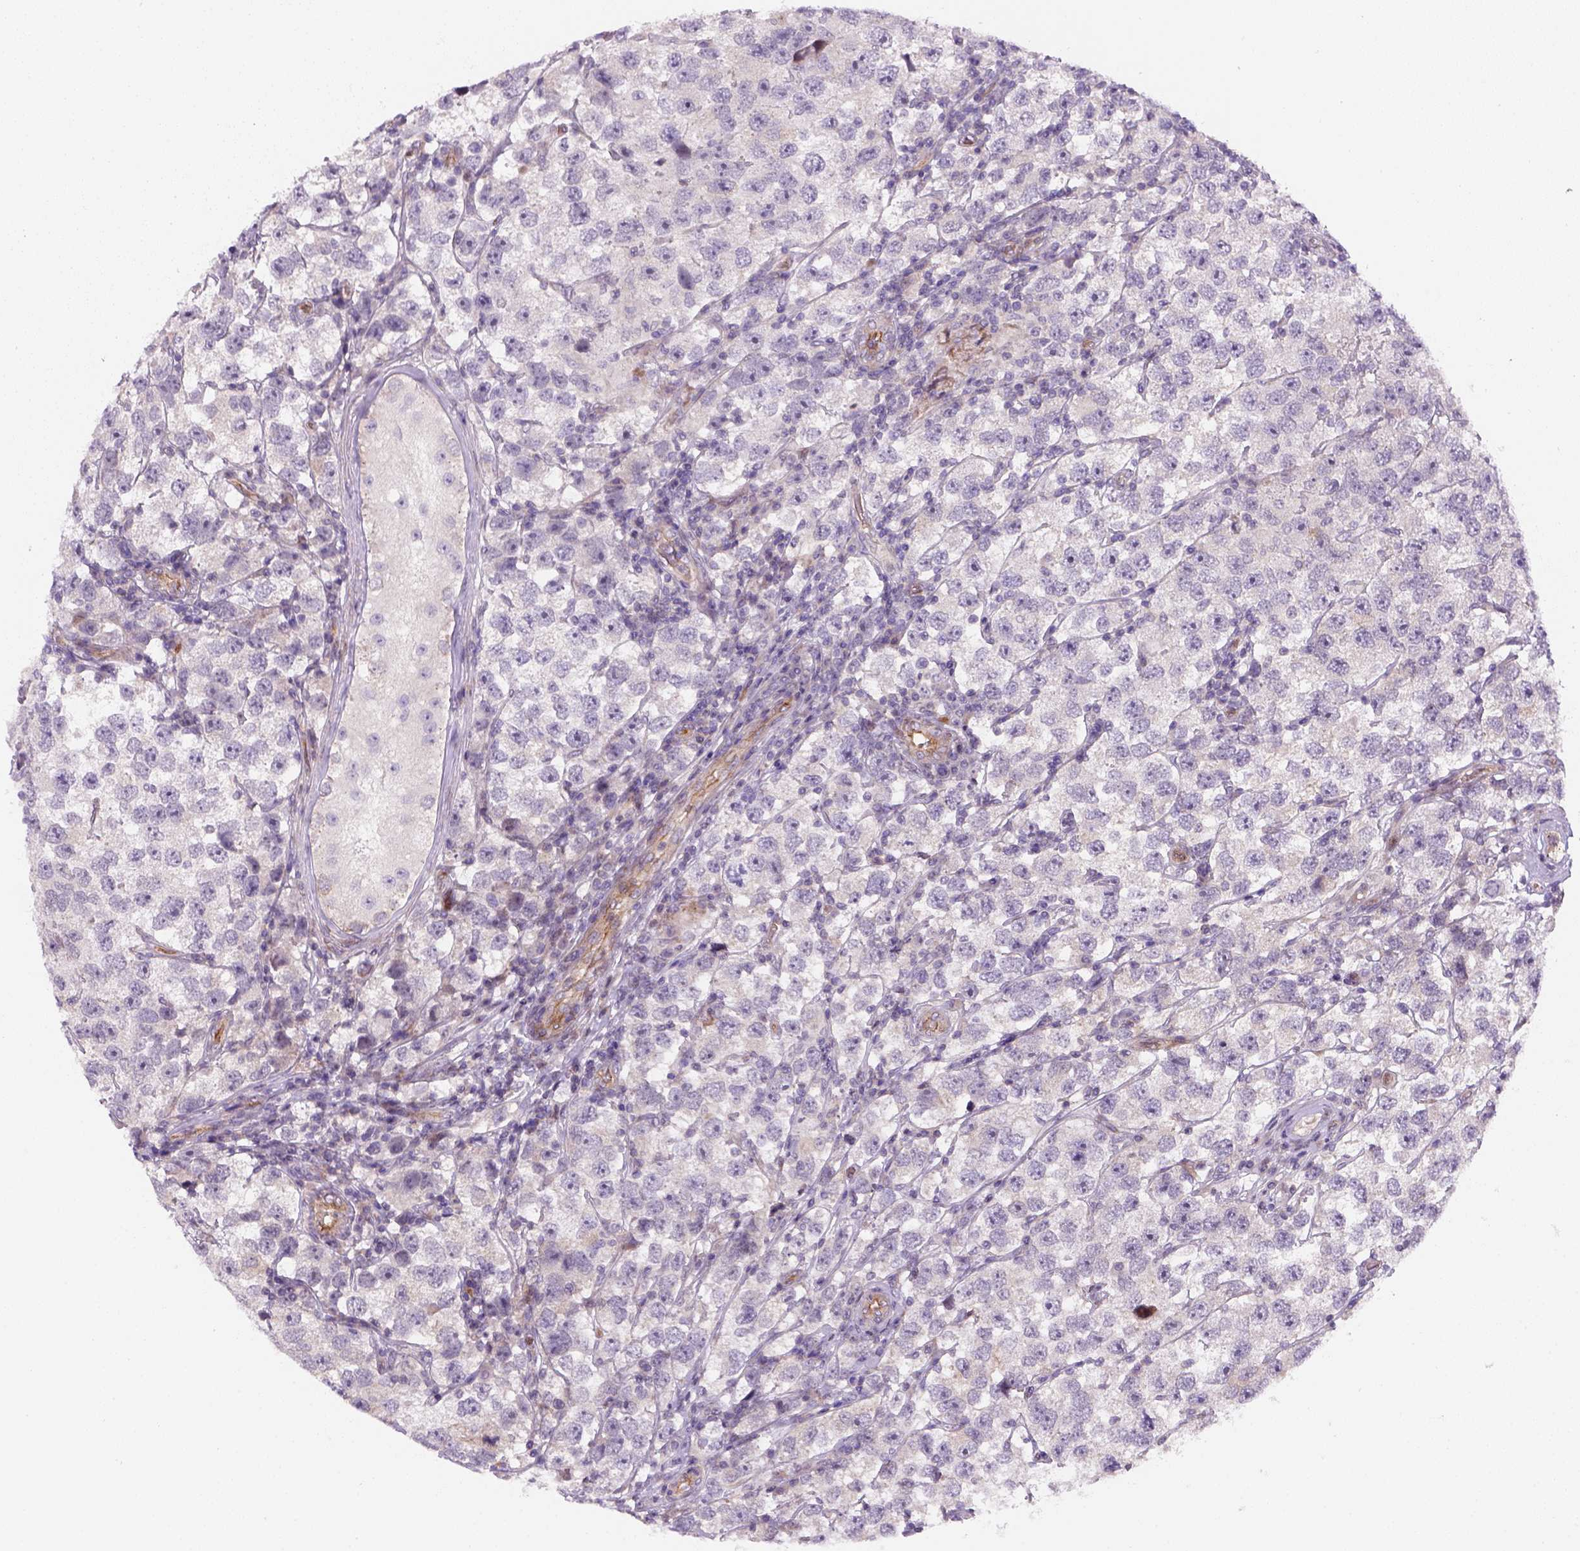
{"staining": {"intensity": "negative", "quantity": "none", "location": "none"}, "tissue": "testis cancer", "cell_type": "Tumor cells", "image_type": "cancer", "snomed": [{"axis": "morphology", "description": "Seminoma, NOS"}, {"axis": "topography", "description": "Testis"}], "caption": "Testis seminoma stained for a protein using IHC reveals no staining tumor cells.", "gene": "VSTM5", "patient": {"sex": "male", "age": 26}}